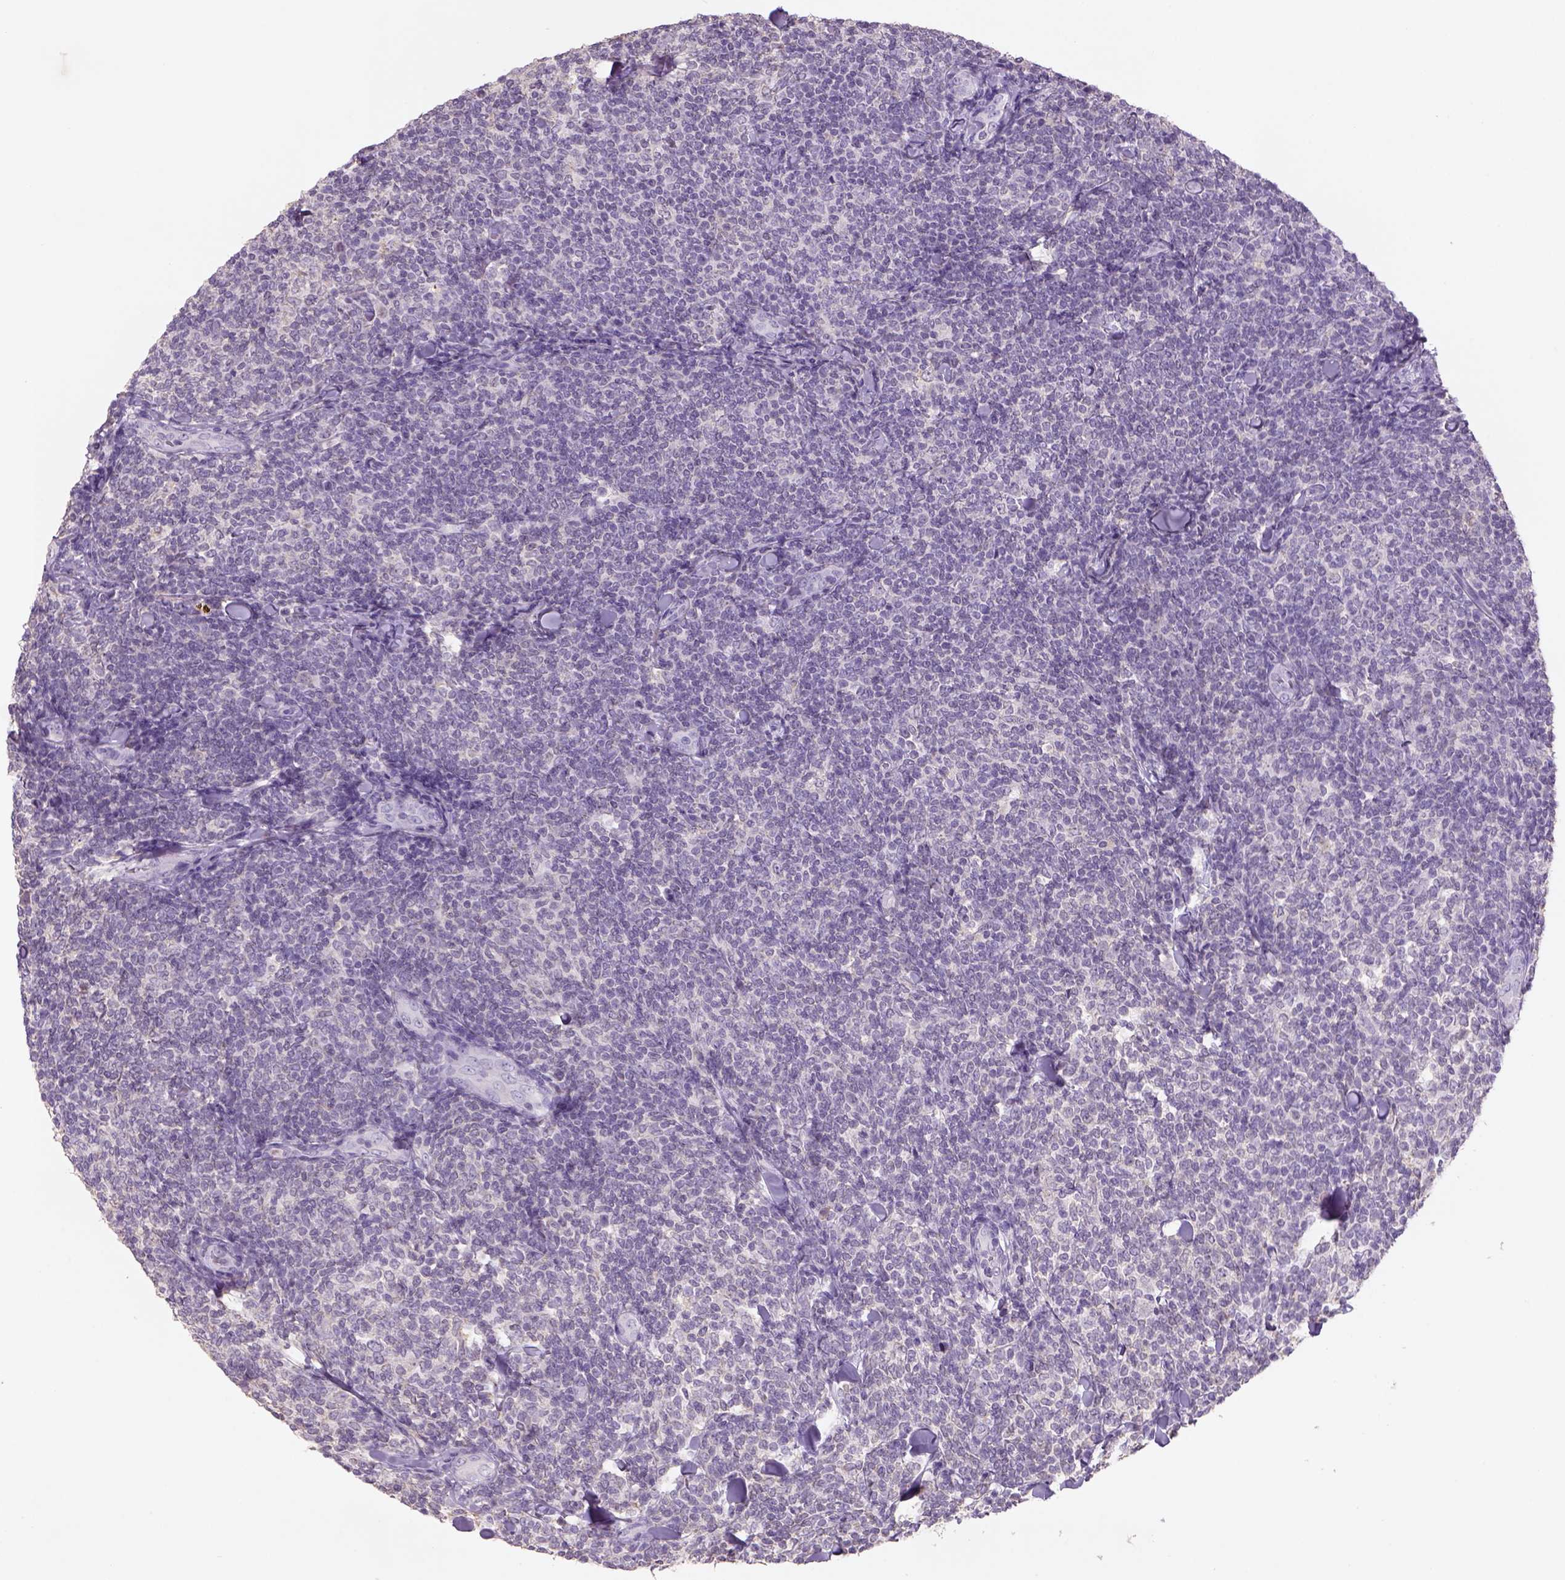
{"staining": {"intensity": "negative", "quantity": "none", "location": "none"}, "tissue": "lymphoma", "cell_type": "Tumor cells", "image_type": "cancer", "snomed": [{"axis": "morphology", "description": "Malignant lymphoma, non-Hodgkin's type, Low grade"}, {"axis": "topography", "description": "Lymph node"}], "caption": "DAB (3,3'-diaminobenzidine) immunohistochemical staining of low-grade malignant lymphoma, non-Hodgkin's type displays no significant positivity in tumor cells.", "gene": "NAALAD2", "patient": {"sex": "female", "age": 56}}